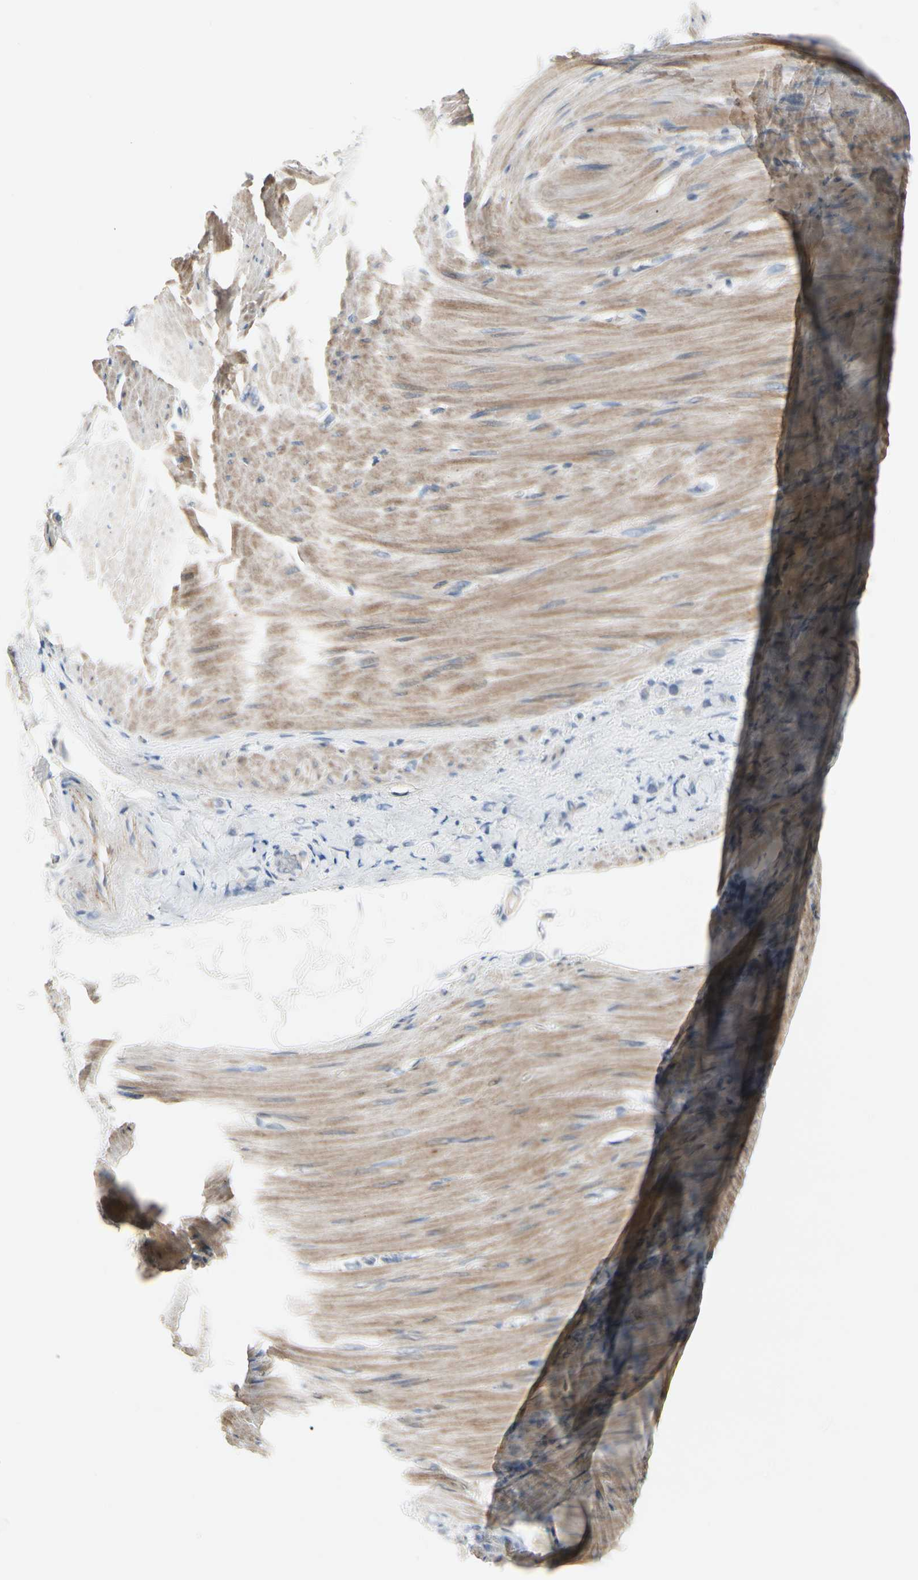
{"staining": {"intensity": "negative", "quantity": "none", "location": "none"}, "tissue": "stomach cancer", "cell_type": "Tumor cells", "image_type": "cancer", "snomed": [{"axis": "morphology", "description": "Adenocarcinoma, NOS"}, {"axis": "topography", "description": "Stomach"}], "caption": "Tumor cells are negative for brown protein staining in stomach adenocarcinoma.", "gene": "ECRG4", "patient": {"sex": "male", "age": 82}}